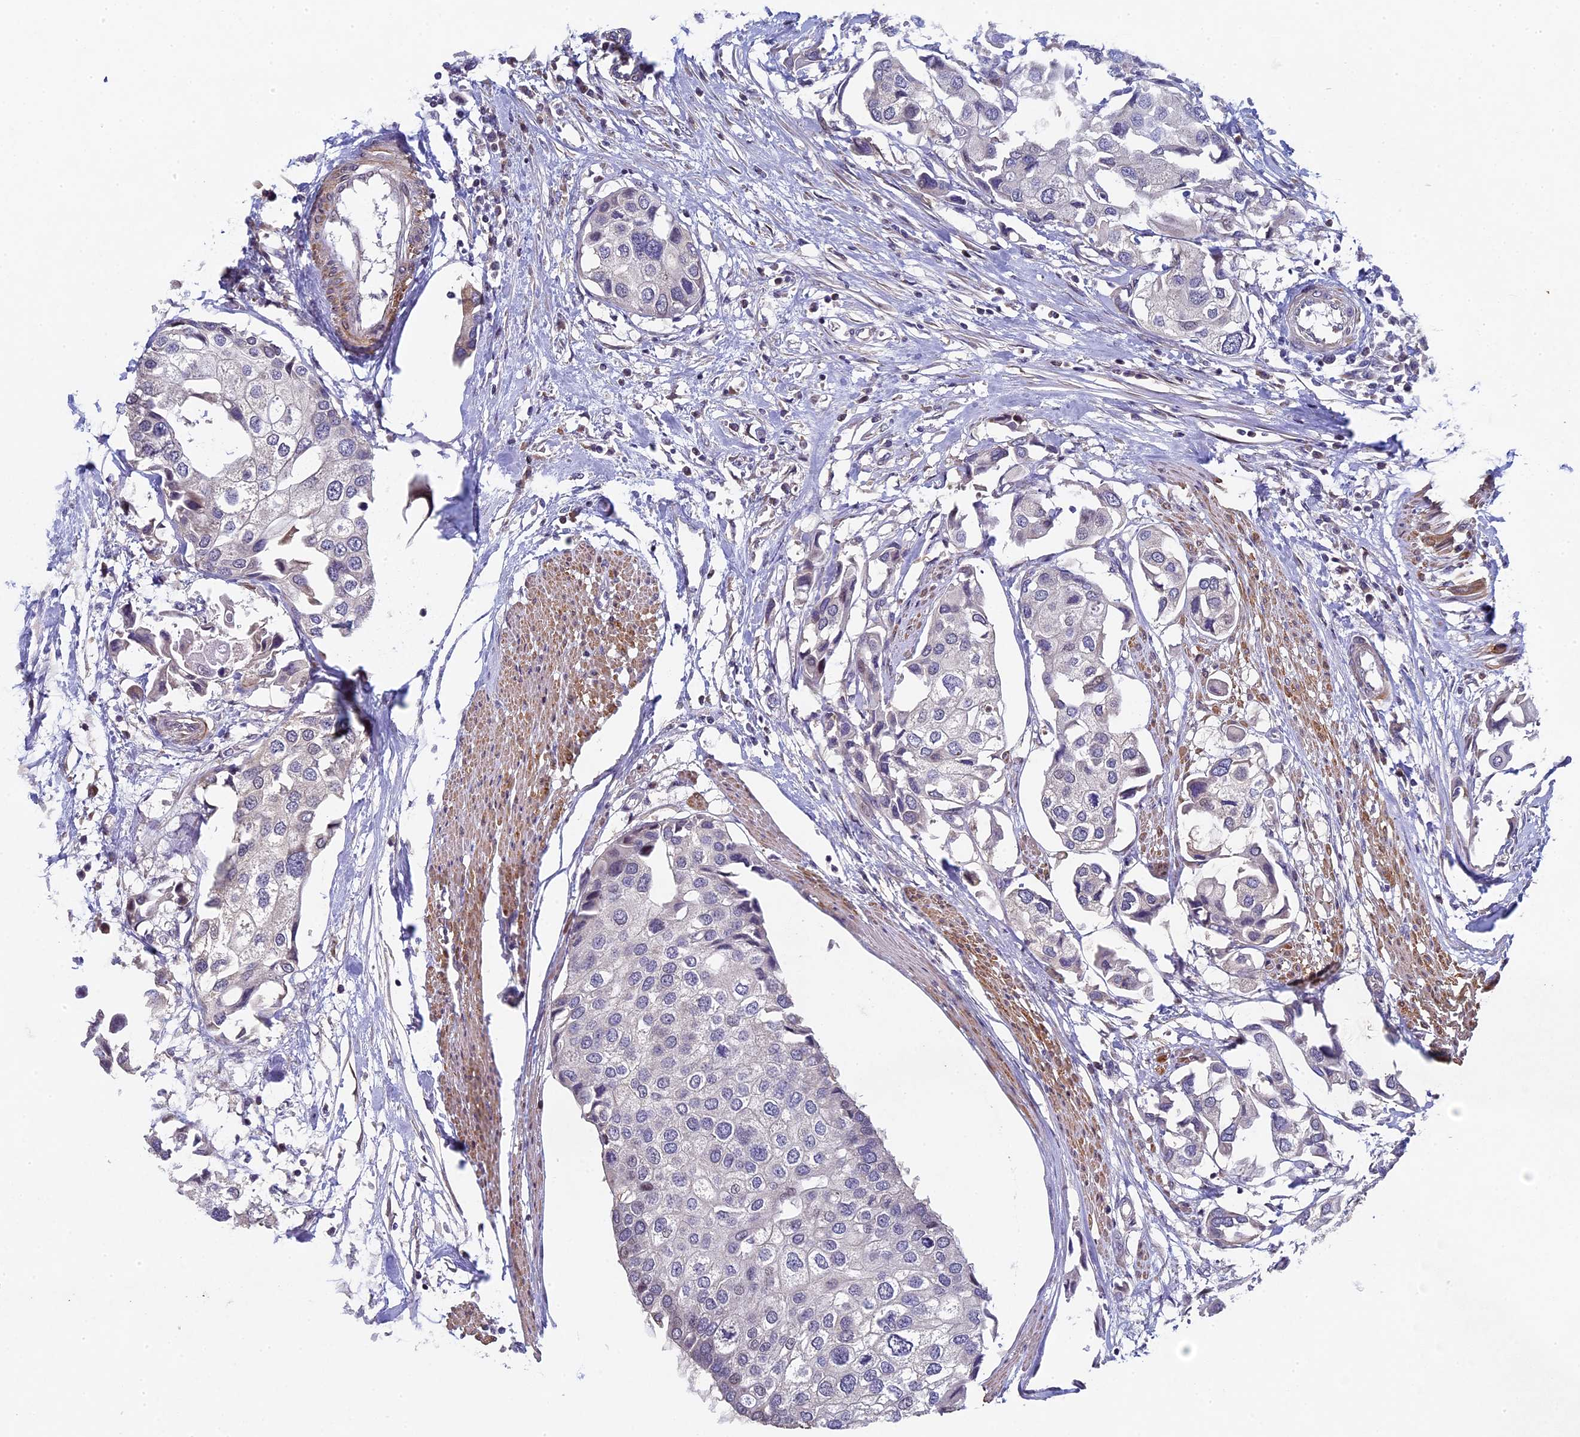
{"staining": {"intensity": "negative", "quantity": "none", "location": "none"}, "tissue": "urothelial cancer", "cell_type": "Tumor cells", "image_type": "cancer", "snomed": [{"axis": "morphology", "description": "Urothelial carcinoma, High grade"}, {"axis": "topography", "description": "Urinary bladder"}], "caption": "The photomicrograph shows no staining of tumor cells in urothelial cancer. Brightfield microscopy of immunohistochemistry stained with DAB (brown) and hematoxylin (blue), captured at high magnification.", "gene": "DIXDC1", "patient": {"sex": "male", "age": 64}}